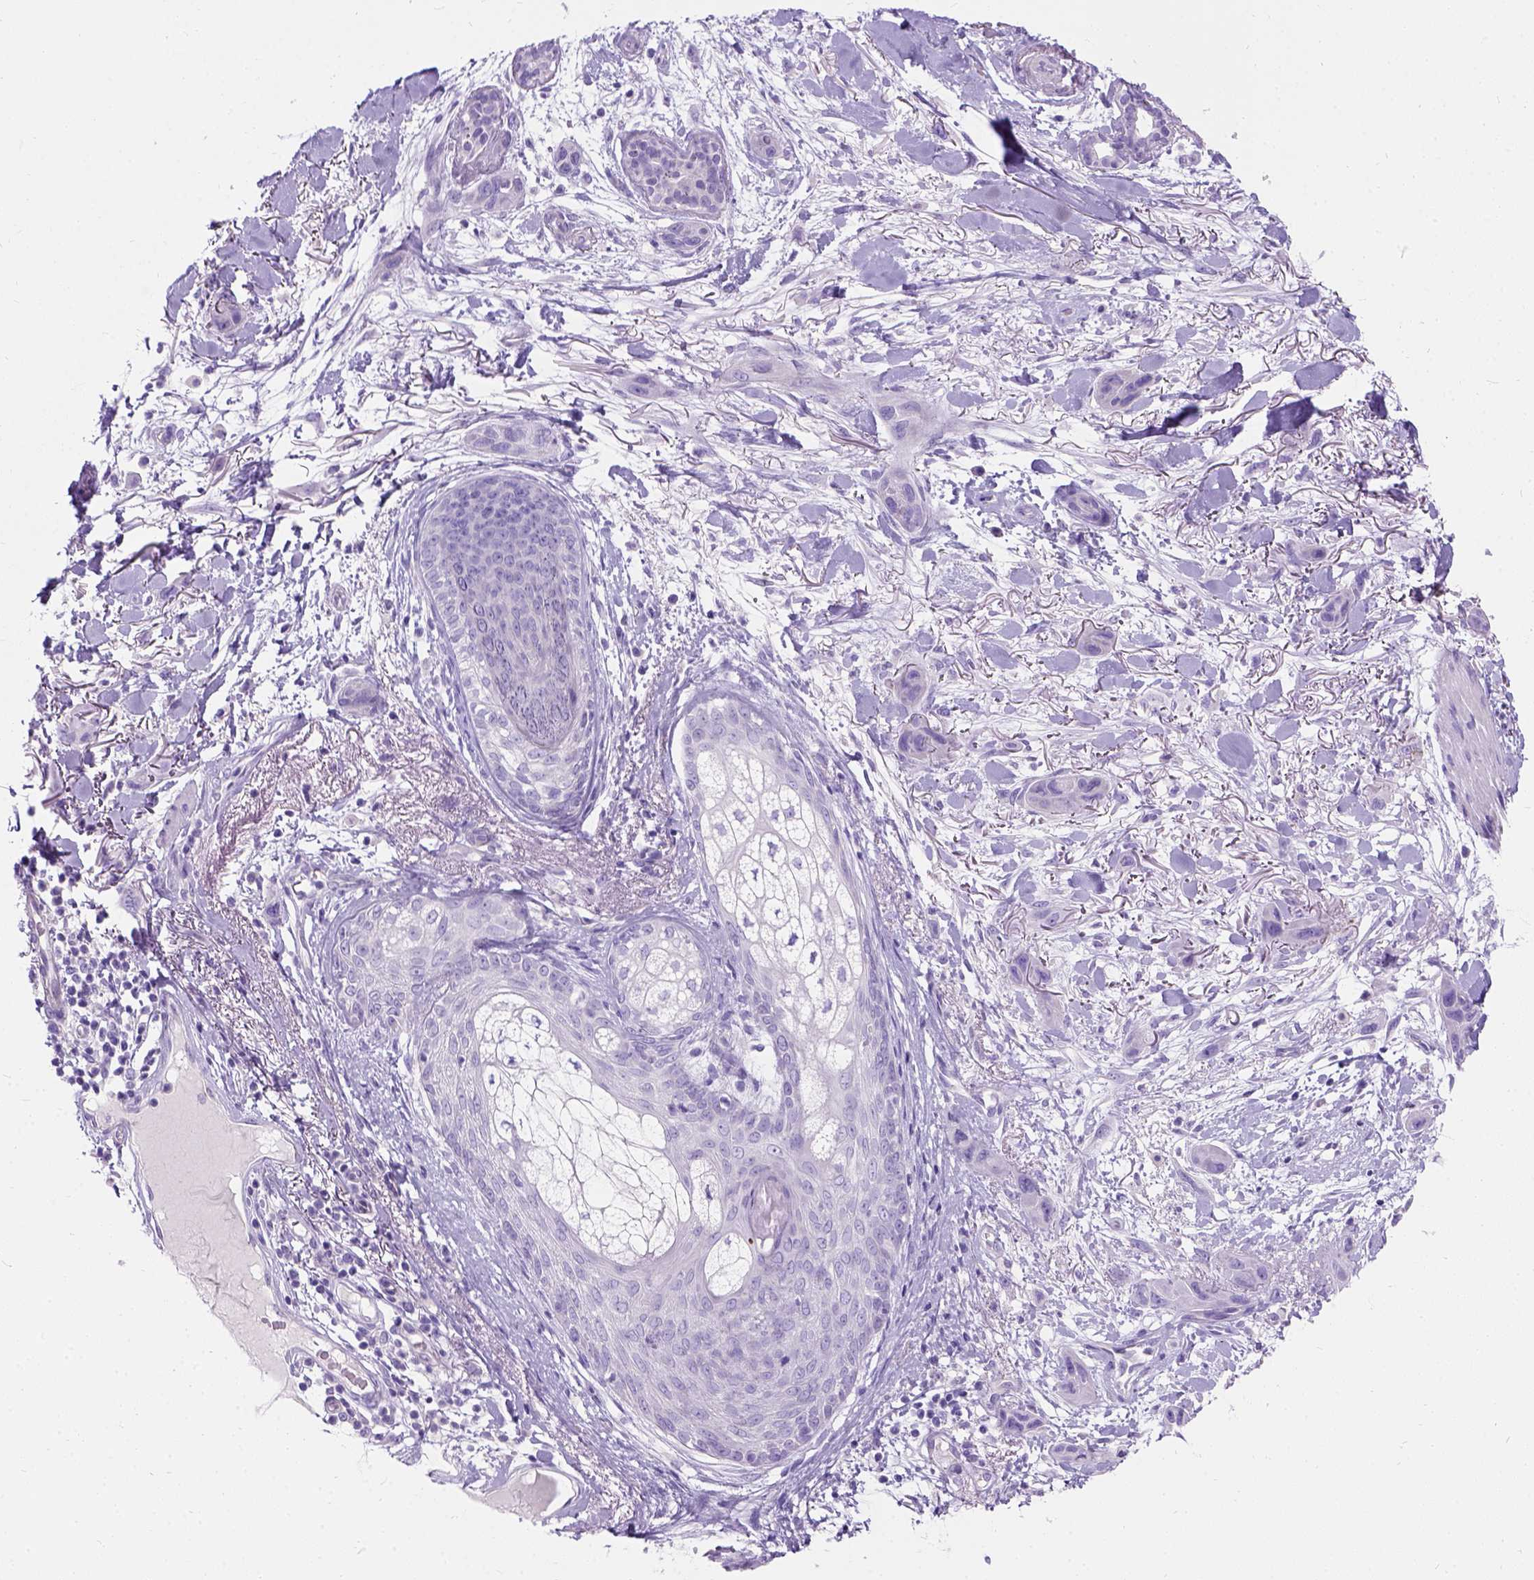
{"staining": {"intensity": "negative", "quantity": "none", "location": "none"}, "tissue": "skin cancer", "cell_type": "Tumor cells", "image_type": "cancer", "snomed": [{"axis": "morphology", "description": "Squamous cell carcinoma, NOS"}, {"axis": "topography", "description": "Skin"}], "caption": "High power microscopy photomicrograph of an IHC image of squamous cell carcinoma (skin), revealing no significant staining in tumor cells.", "gene": "C7orf57", "patient": {"sex": "male", "age": 79}}